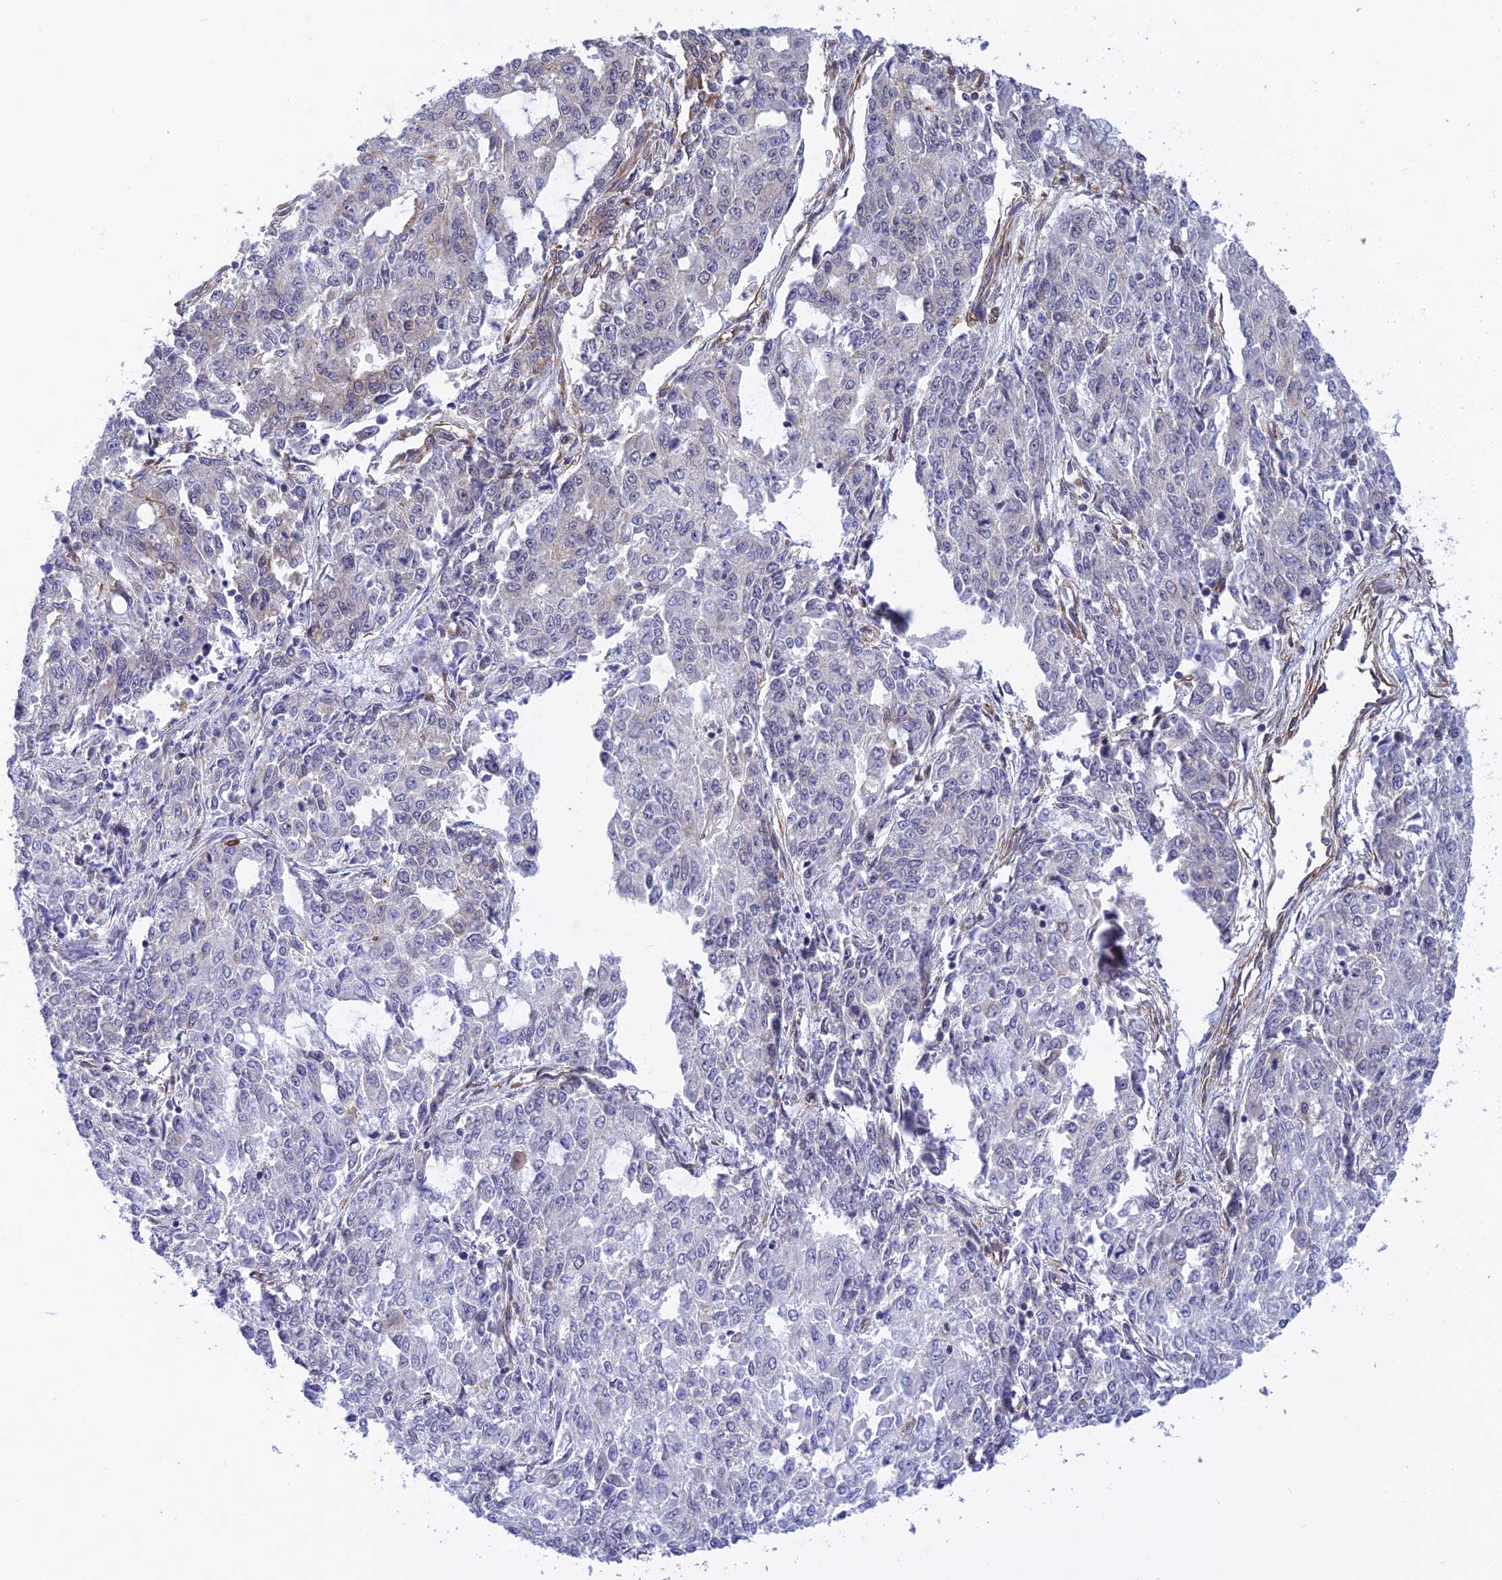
{"staining": {"intensity": "negative", "quantity": "none", "location": "none"}, "tissue": "endometrial cancer", "cell_type": "Tumor cells", "image_type": "cancer", "snomed": [{"axis": "morphology", "description": "Adenocarcinoma, NOS"}, {"axis": "topography", "description": "Endometrium"}], "caption": "The photomicrograph demonstrates no significant positivity in tumor cells of endometrial cancer (adenocarcinoma). (DAB (3,3'-diaminobenzidine) IHC, high magnification).", "gene": "PAGR1", "patient": {"sex": "female", "age": 50}}